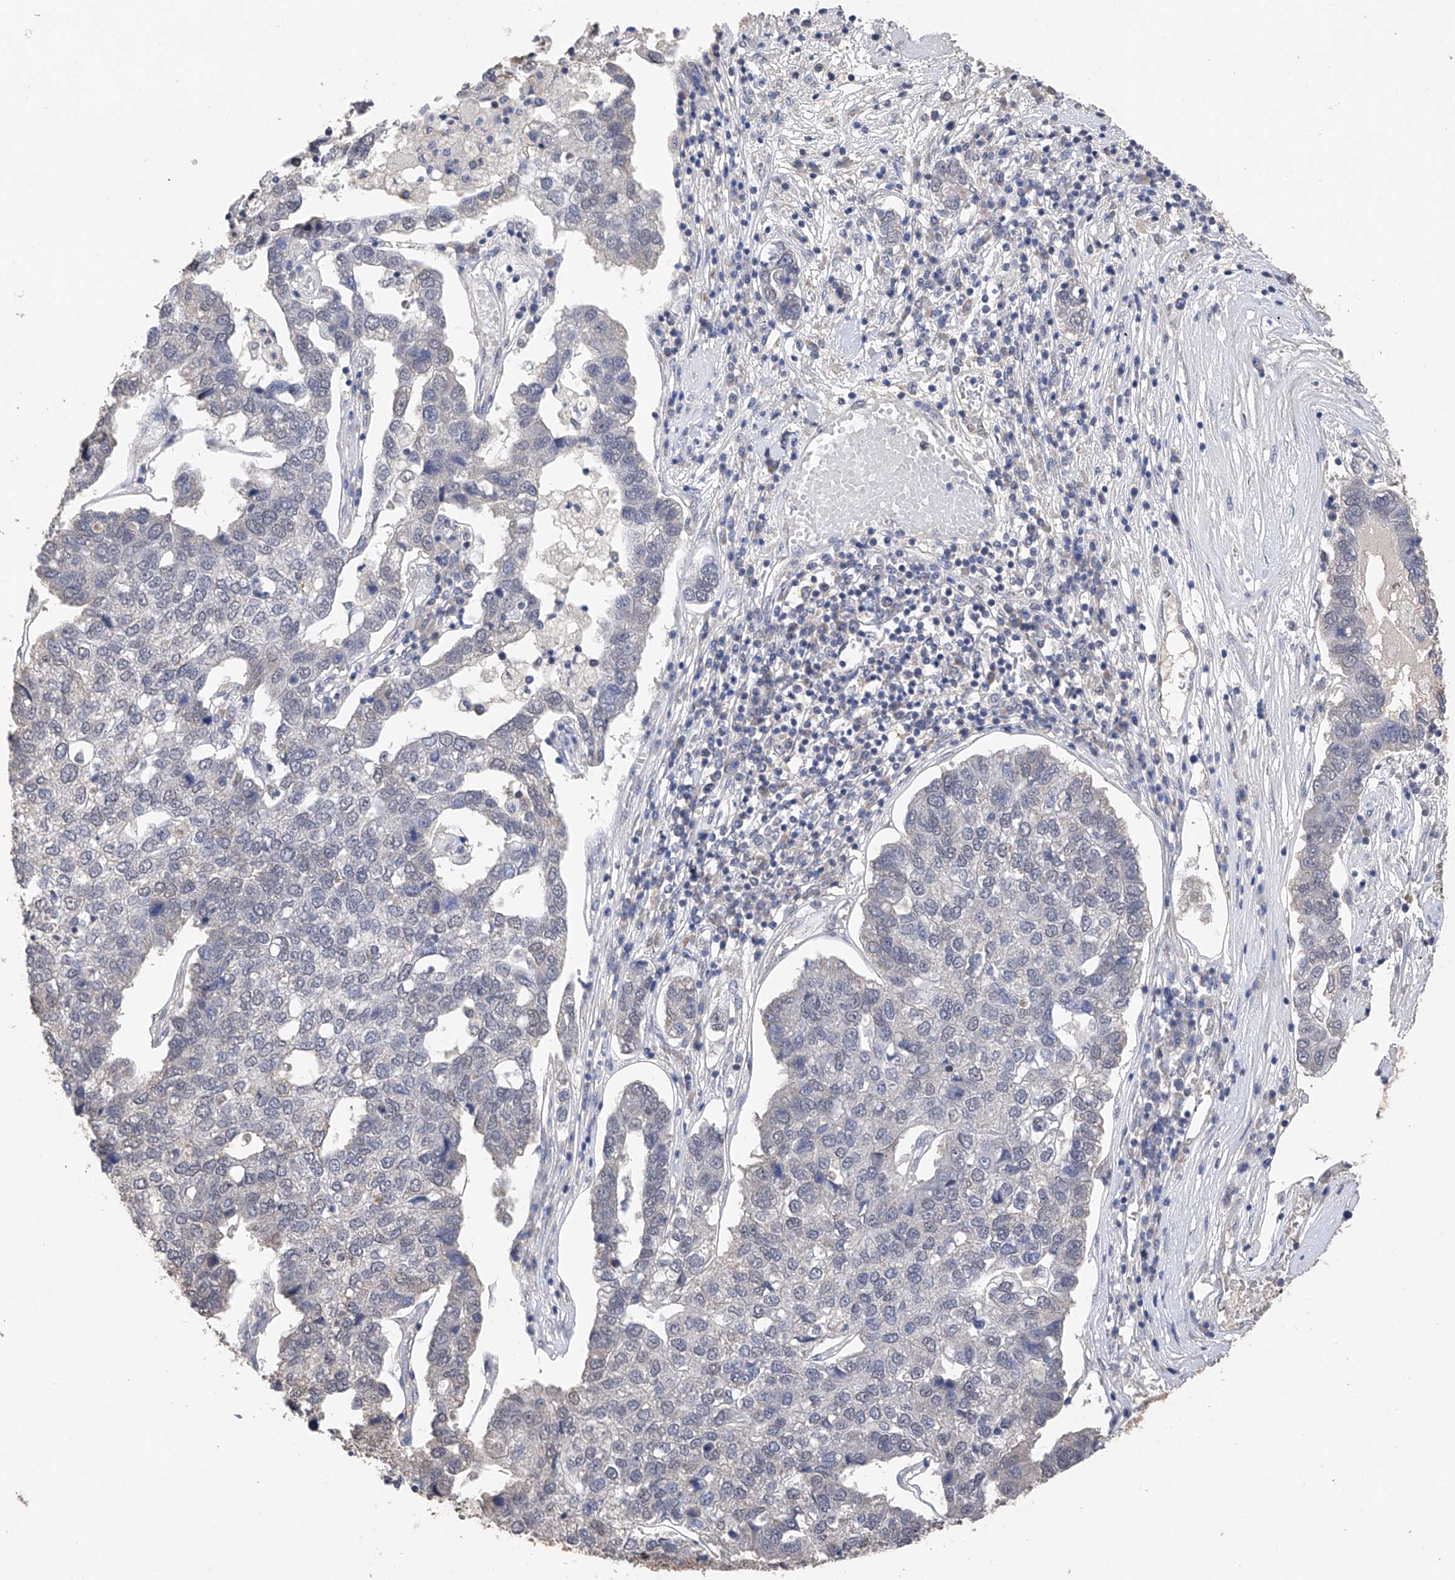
{"staining": {"intensity": "negative", "quantity": "none", "location": "none"}, "tissue": "pancreatic cancer", "cell_type": "Tumor cells", "image_type": "cancer", "snomed": [{"axis": "morphology", "description": "Adenocarcinoma, NOS"}, {"axis": "topography", "description": "Pancreas"}], "caption": "A micrograph of human pancreatic adenocarcinoma is negative for staining in tumor cells.", "gene": "DMAP1", "patient": {"sex": "female", "age": 61}}